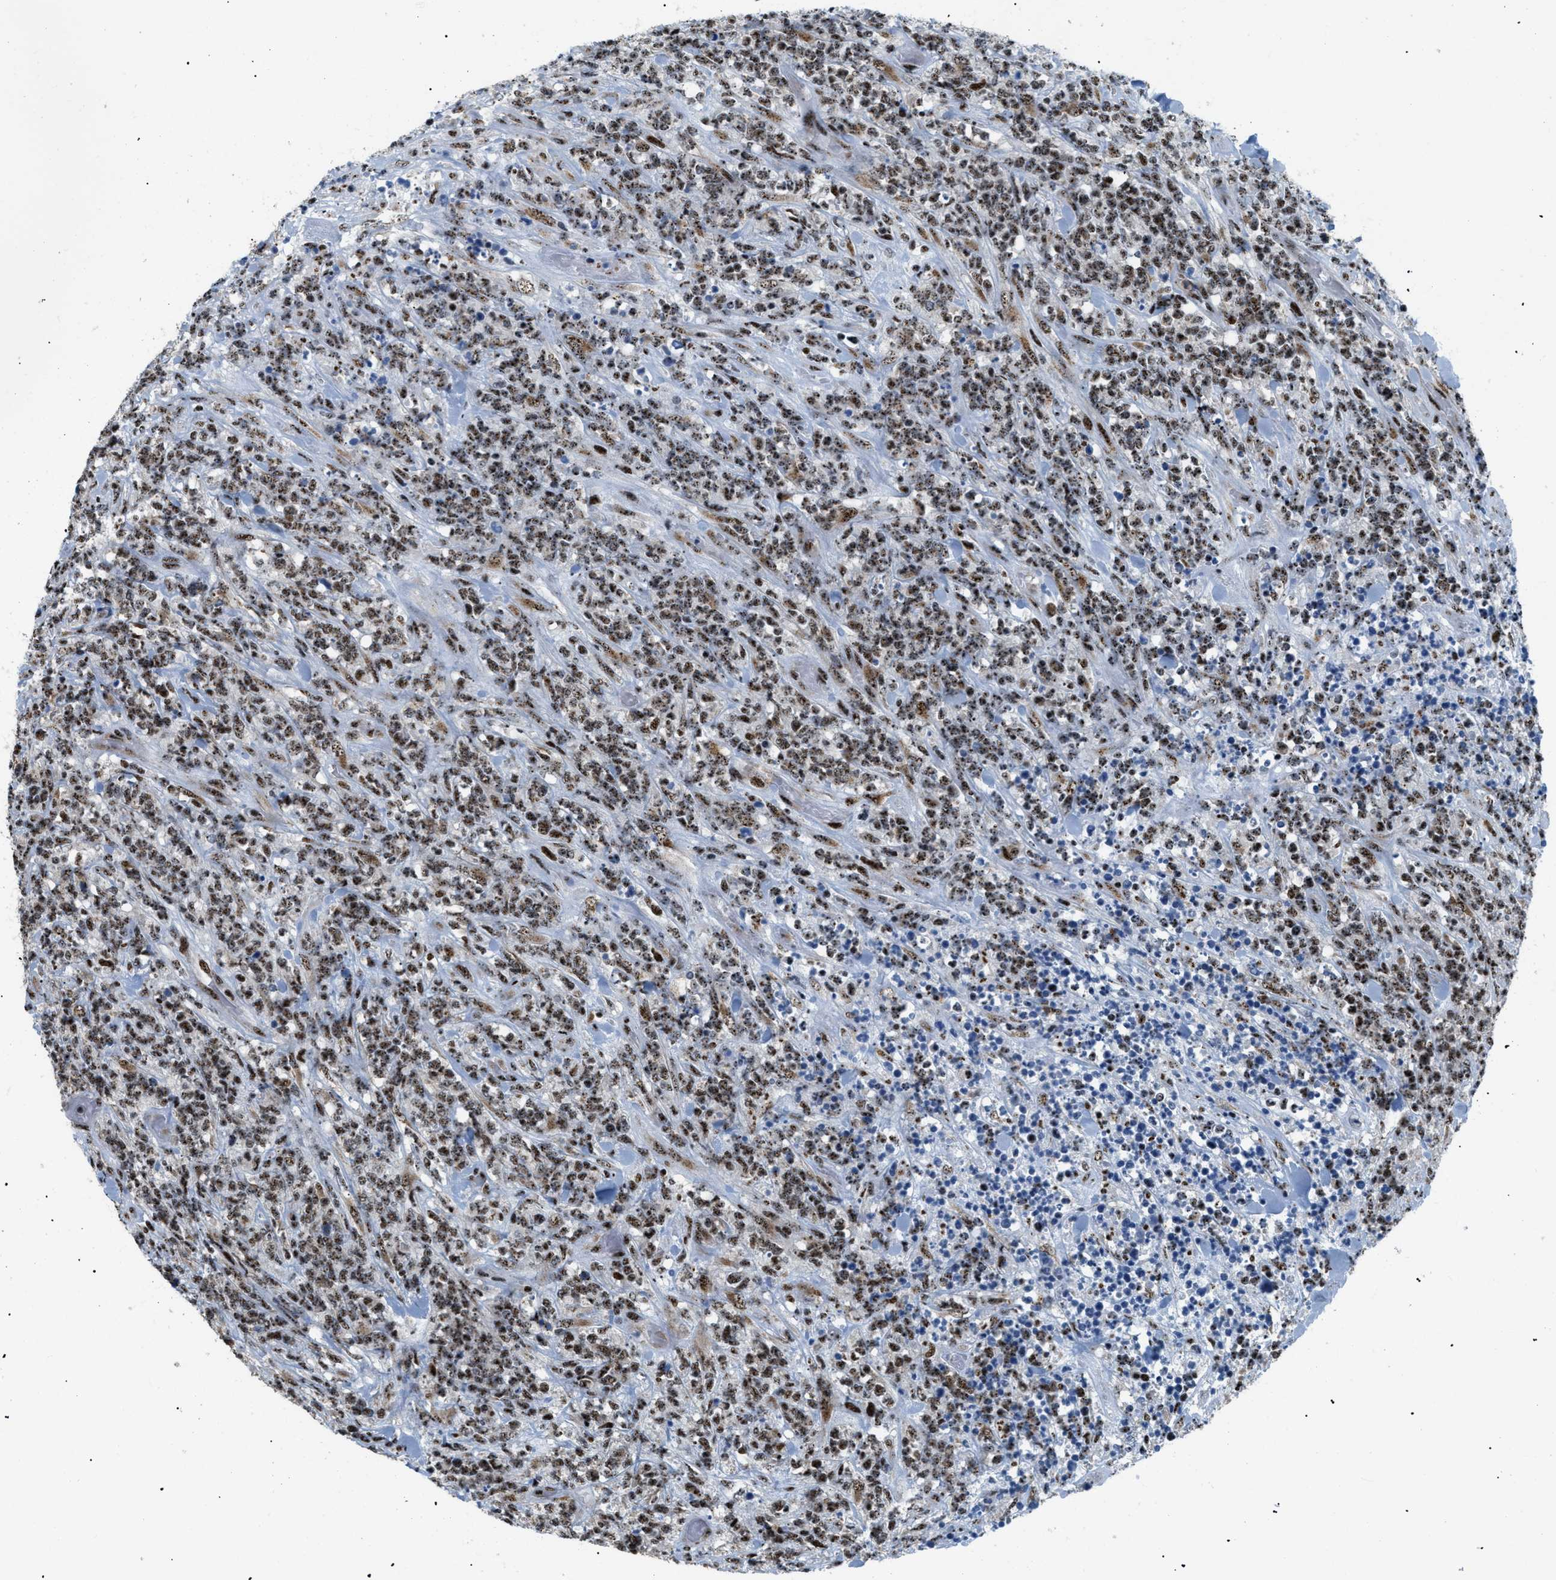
{"staining": {"intensity": "moderate", "quantity": ">75%", "location": "nuclear"}, "tissue": "lymphoma", "cell_type": "Tumor cells", "image_type": "cancer", "snomed": [{"axis": "morphology", "description": "Malignant lymphoma, non-Hodgkin's type, High grade"}, {"axis": "topography", "description": "Soft tissue"}], "caption": "DAB (3,3'-diaminobenzidine) immunohistochemical staining of human malignant lymphoma, non-Hodgkin's type (high-grade) reveals moderate nuclear protein expression in approximately >75% of tumor cells.", "gene": "CDR2", "patient": {"sex": "male", "age": 18}}